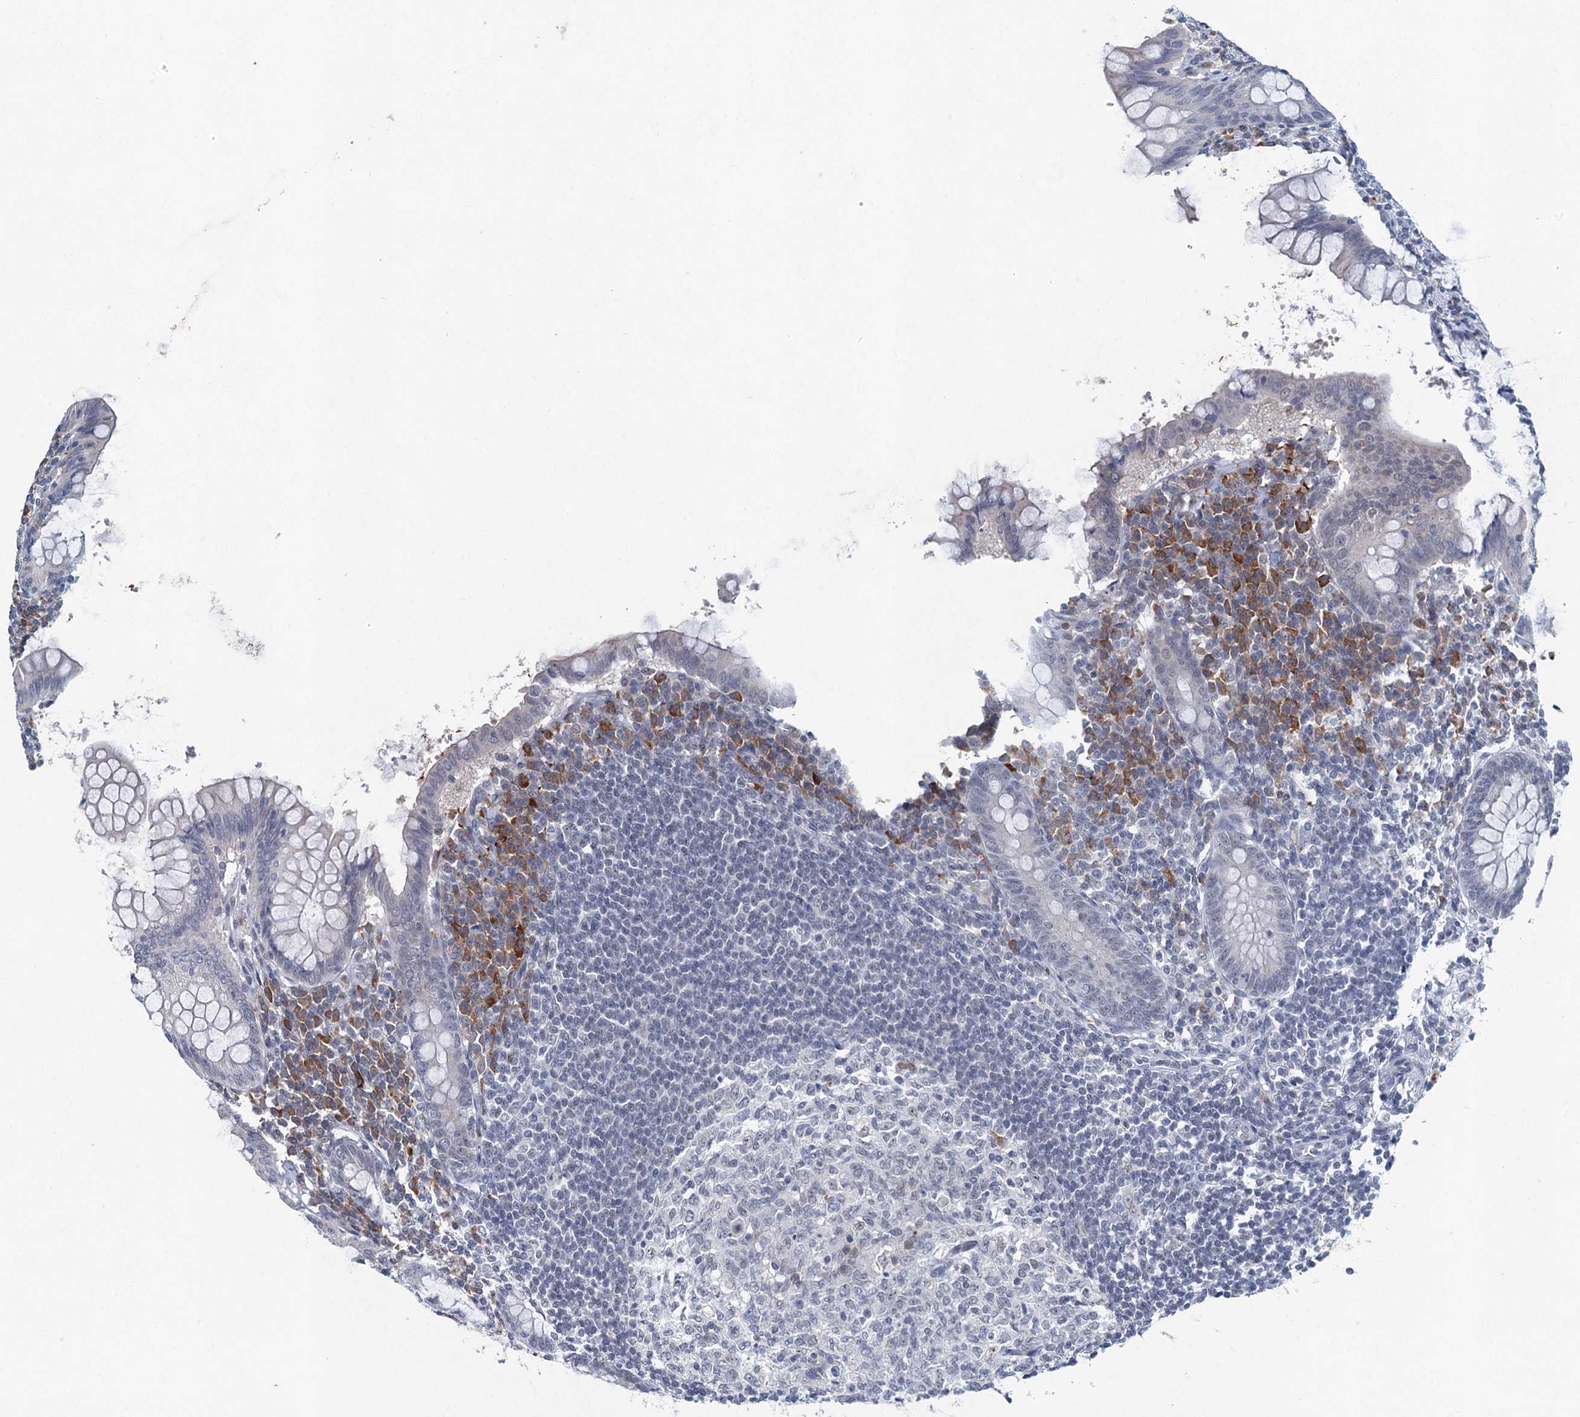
{"staining": {"intensity": "negative", "quantity": "none", "location": "none"}, "tissue": "appendix", "cell_type": "Glandular cells", "image_type": "normal", "snomed": [{"axis": "morphology", "description": "Normal tissue, NOS"}, {"axis": "topography", "description": "Appendix"}], "caption": "High magnification brightfield microscopy of benign appendix stained with DAB (3,3'-diaminobenzidine) (brown) and counterstained with hematoxylin (blue): glandular cells show no significant staining. The staining is performed using DAB (3,3'-diaminobenzidine) brown chromogen with nuclei counter-stained in using hematoxylin.", "gene": "ENSG00000230707", "patient": {"sex": "female", "age": 33}}